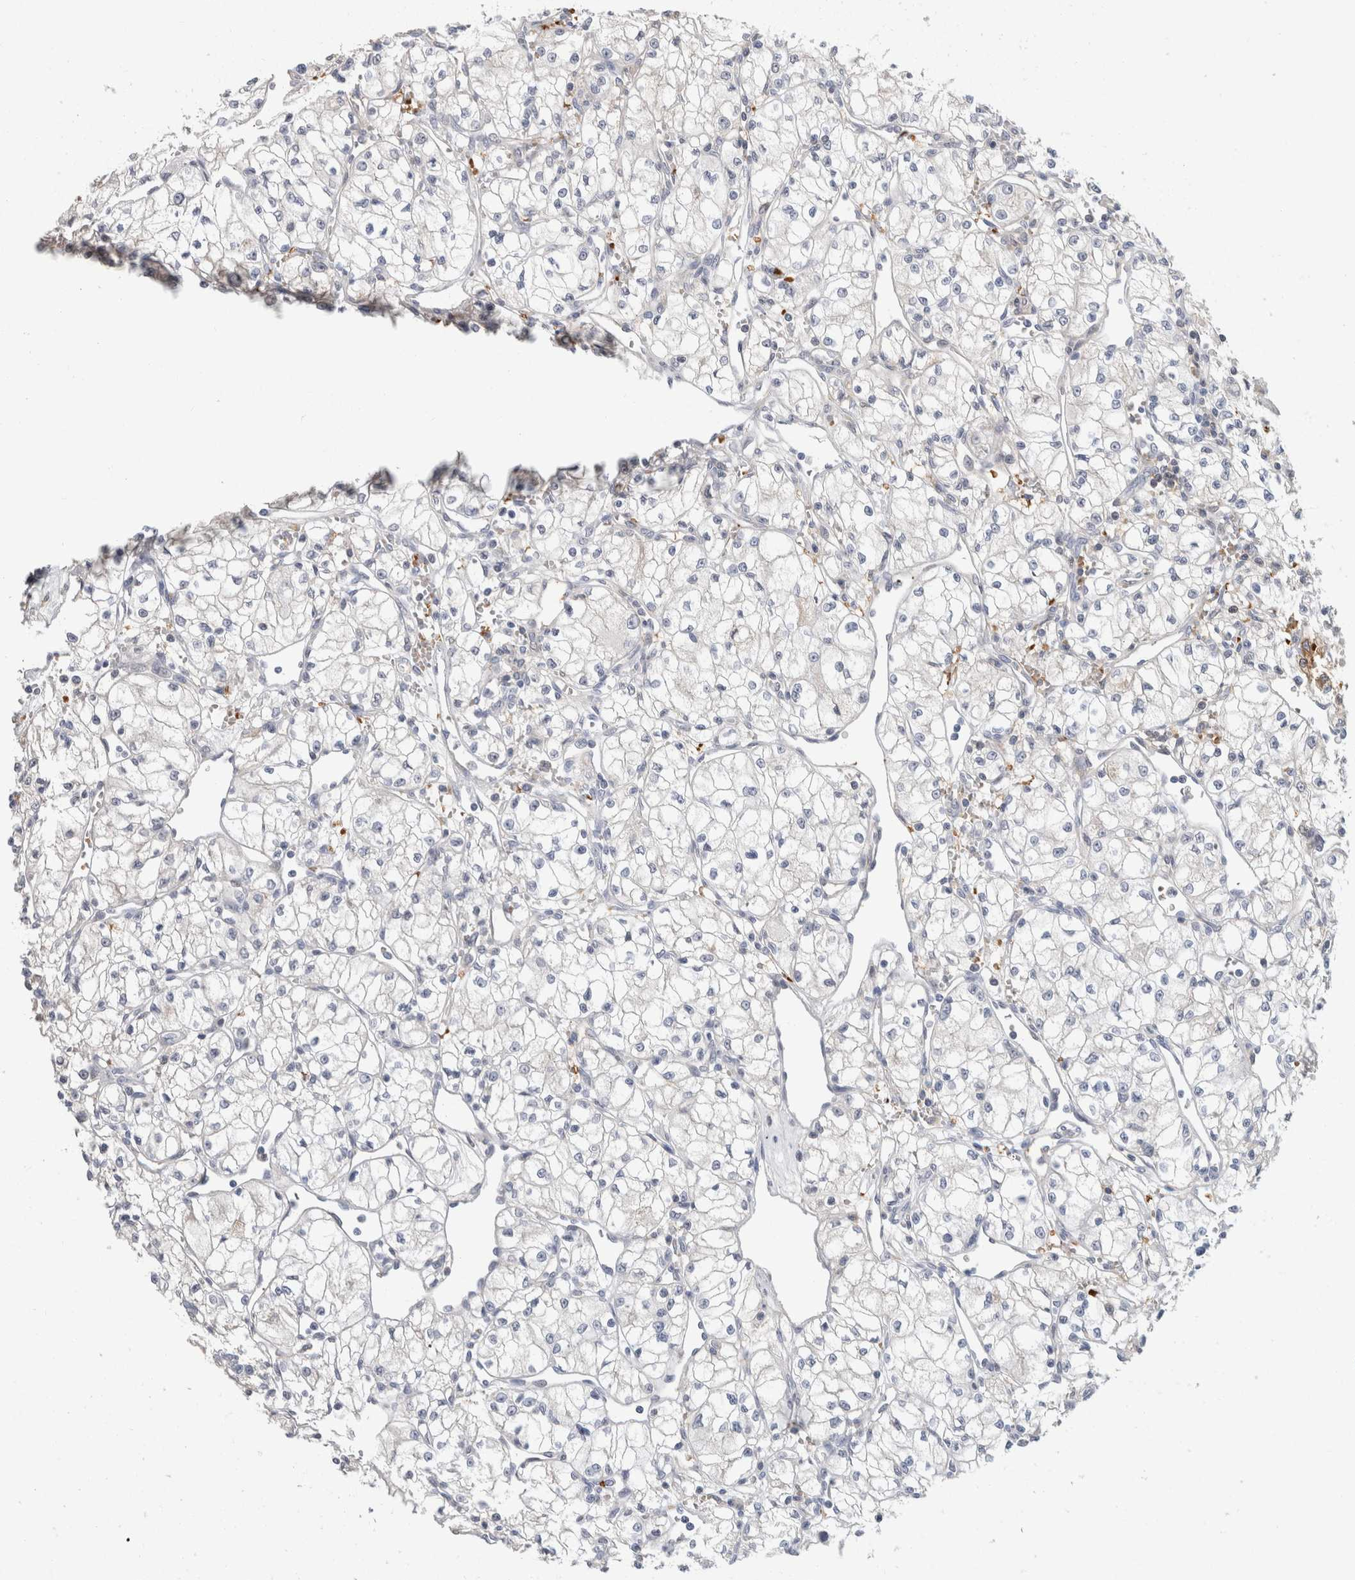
{"staining": {"intensity": "negative", "quantity": "none", "location": "none"}, "tissue": "renal cancer", "cell_type": "Tumor cells", "image_type": "cancer", "snomed": [{"axis": "morphology", "description": "Normal tissue, NOS"}, {"axis": "morphology", "description": "Adenocarcinoma, NOS"}, {"axis": "topography", "description": "Kidney"}], "caption": "Tumor cells are negative for protein expression in human renal cancer (adenocarcinoma).", "gene": "CA1", "patient": {"sex": "male", "age": 59}}